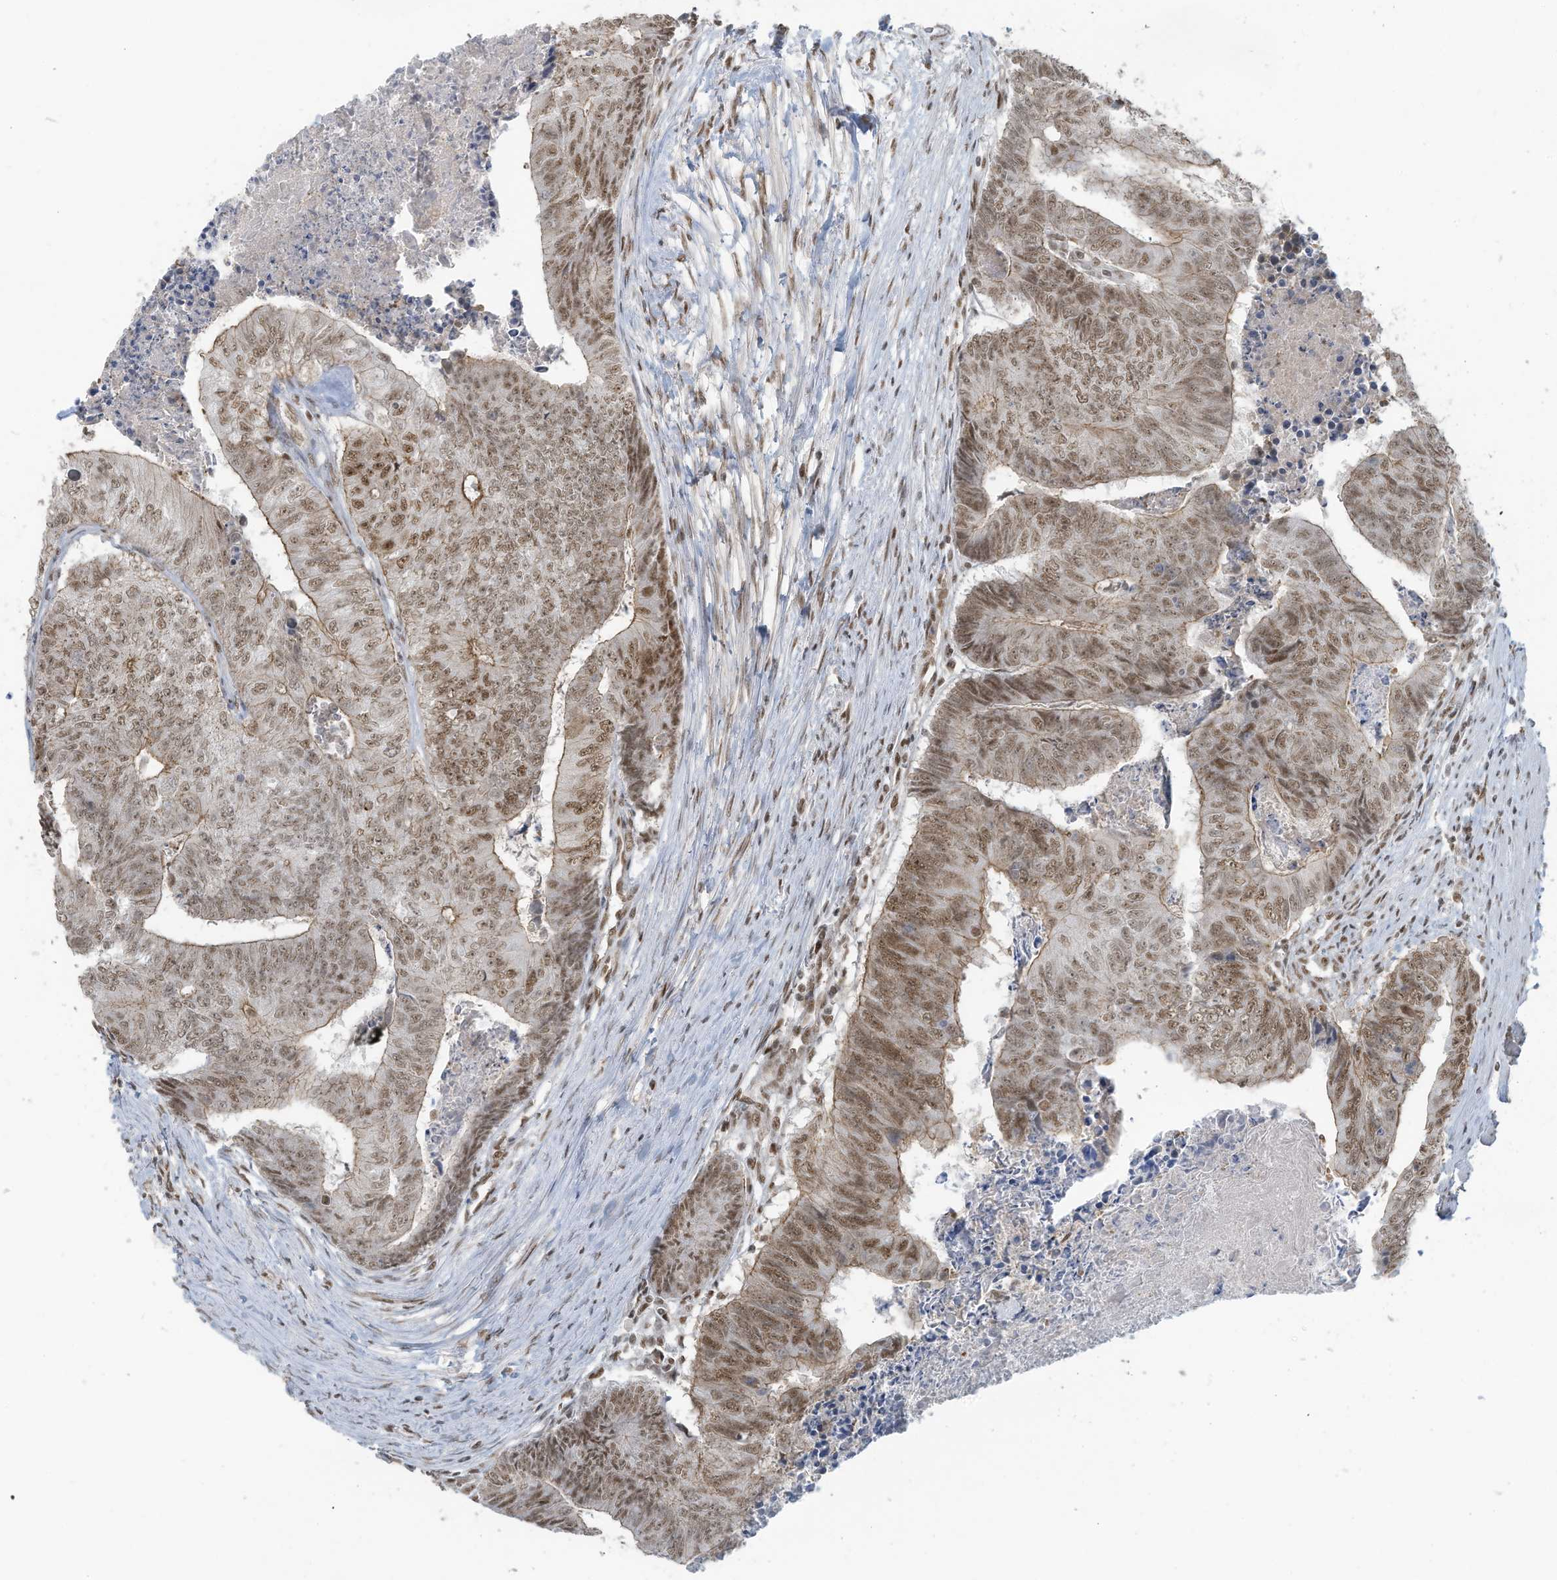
{"staining": {"intensity": "moderate", "quantity": ">75%", "location": "cytoplasmic/membranous,nuclear"}, "tissue": "colorectal cancer", "cell_type": "Tumor cells", "image_type": "cancer", "snomed": [{"axis": "morphology", "description": "Adenocarcinoma, NOS"}, {"axis": "topography", "description": "Colon"}], "caption": "A brown stain labels moderate cytoplasmic/membranous and nuclear expression of a protein in colorectal cancer (adenocarcinoma) tumor cells. (DAB (3,3'-diaminobenzidine) = brown stain, brightfield microscopy at high magnification).", "gene": "DBR1", "patient": {"sex": "female", "age": 67}}